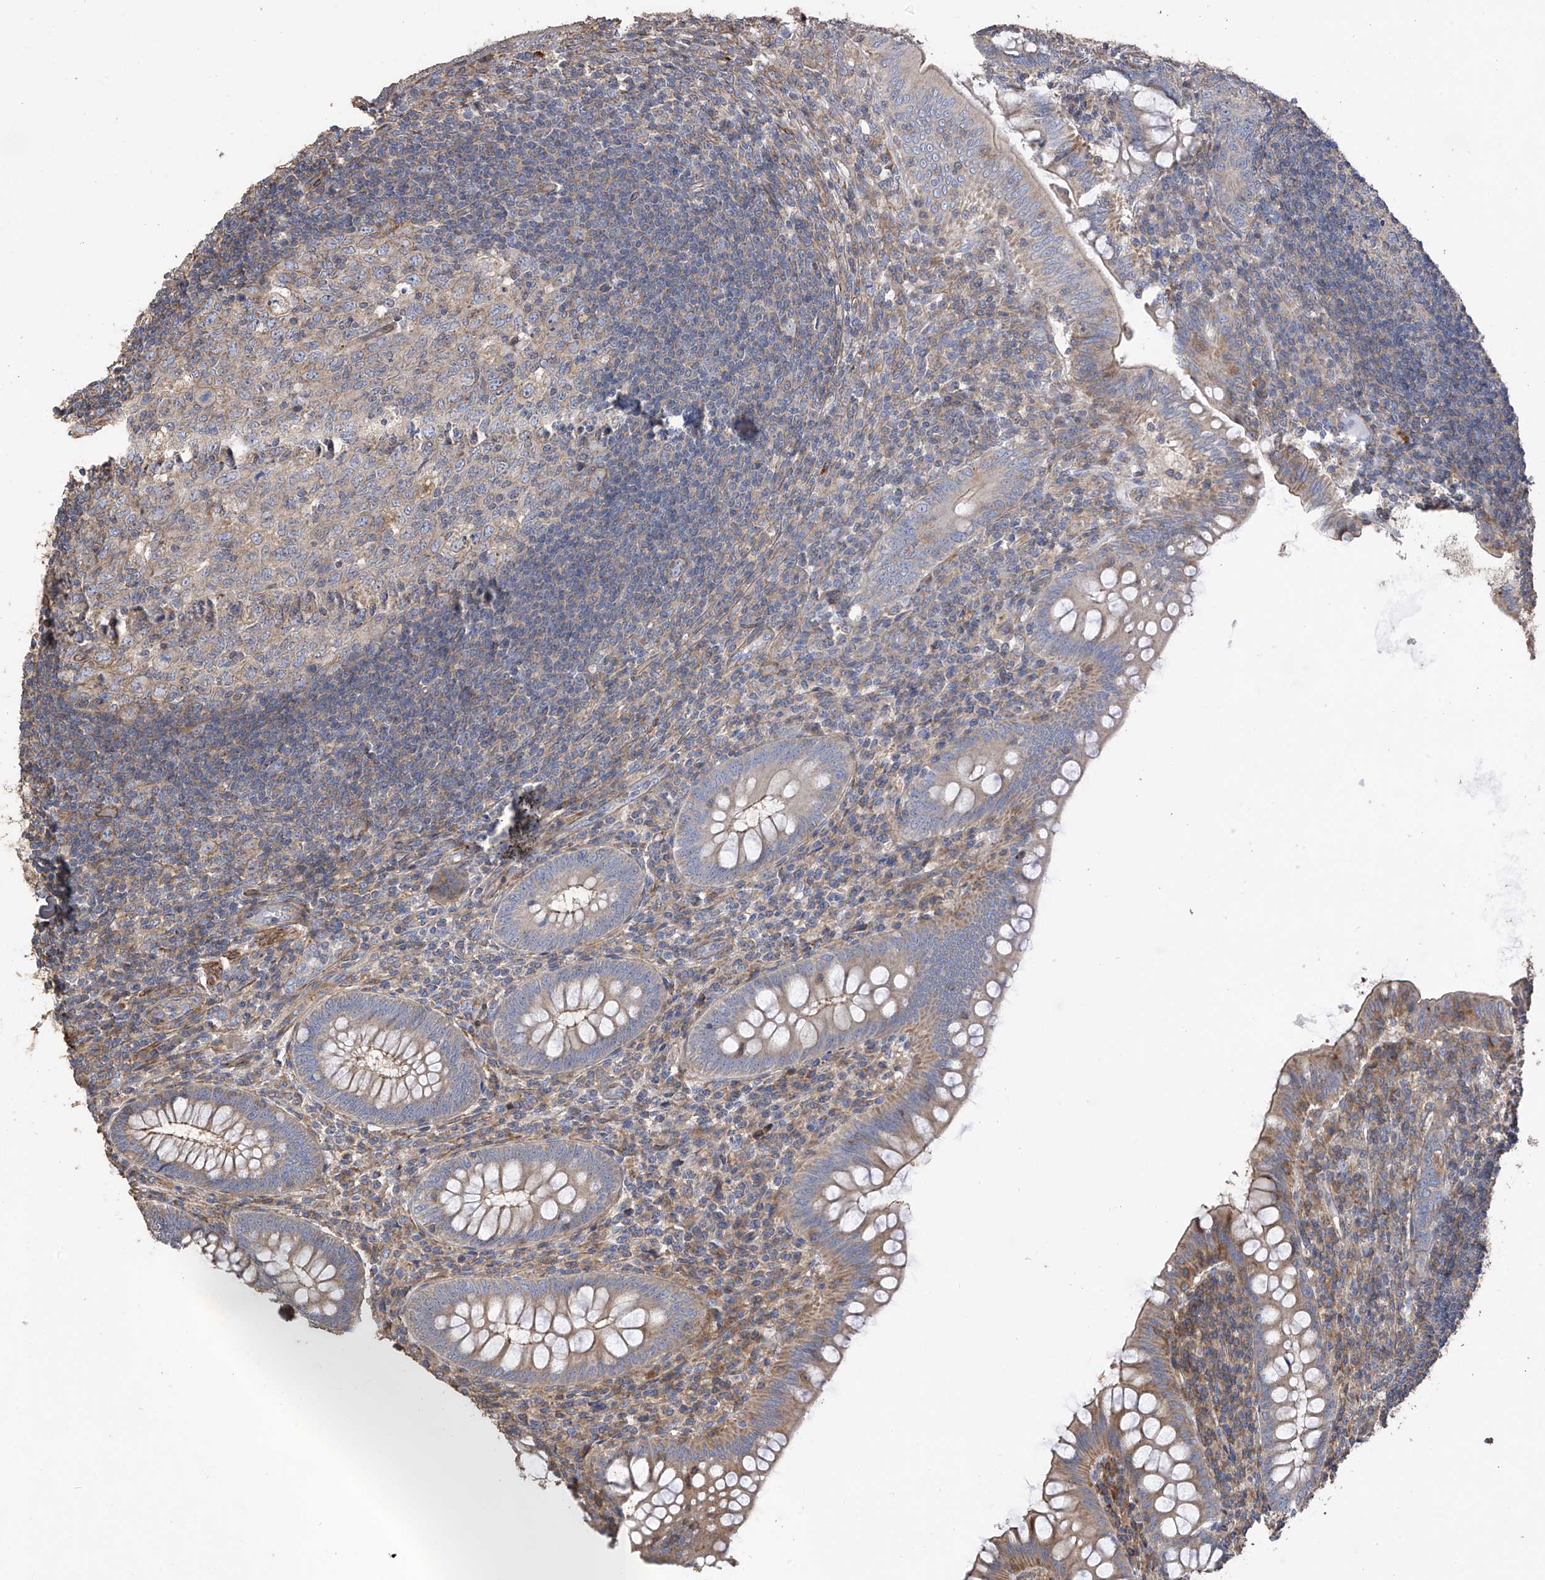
{"staining": {"intensity": "moderate", "quantity": "25%-75%", "location": "cytoplasmic/membranous"}, "tissue": "appendix", "cell_type": "Glandular cells", "image_type": "normal", "snomed": [{"axis": "morphology", "description": "Normal tissue, NOS"}, {"axis": "topography", "description": "Appendix"}], "caption": "This photomicrograph reveals immunohistochemistry (IHC) staining of benign appendix, with medium moderate cytoplasmic/membranous positivity in about 25%-75% of glandular cells.", "gene": "SLC43A3", "patient": {"sex": "male", "age": 14}}